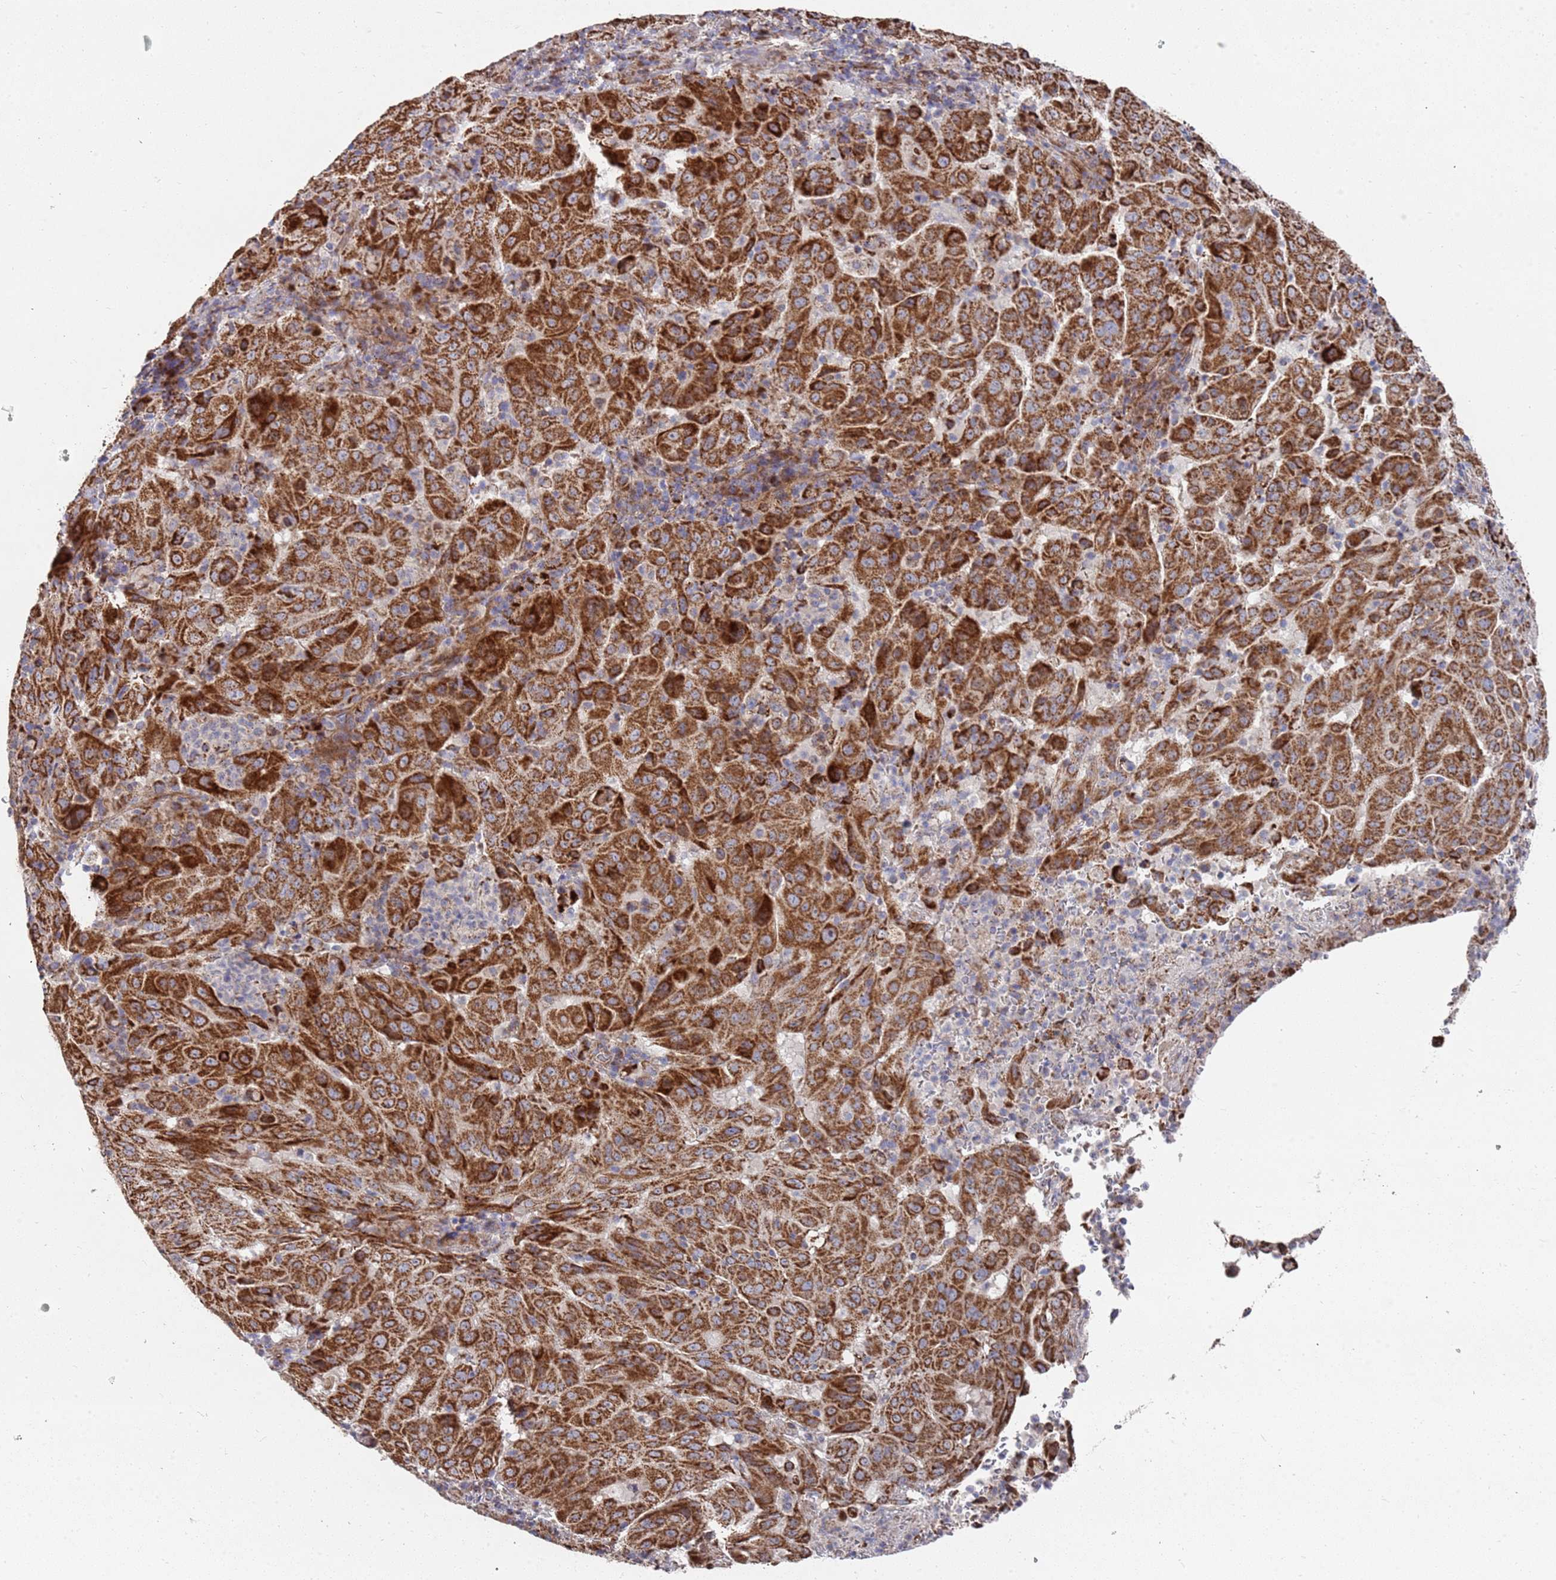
{"staining": {"intensity": "strong", "quantity": ">75%", "location": "cytoplasmic/membranous"}, "tissue": "pancreatic cancer", "cell_type": "Tumor cells", "image_type": "cancer", "snomed": [{"axis": "morphology", "description": "Adenocarcinoma, NOS"}, {"axis": "topography", "description": "Pancreas"}], "caption": "Brown immunohistochemical staining in human pancreatic cancer demonstrates strong cytoplasmic/membranous staining in approximately >75% of tumor cells. Immunohistochemistry (ihc) stains the protein in brown and the nuclei are stained blue.", "gene": "WDFY3", "patient": {"sex": "male", "age": 63}}